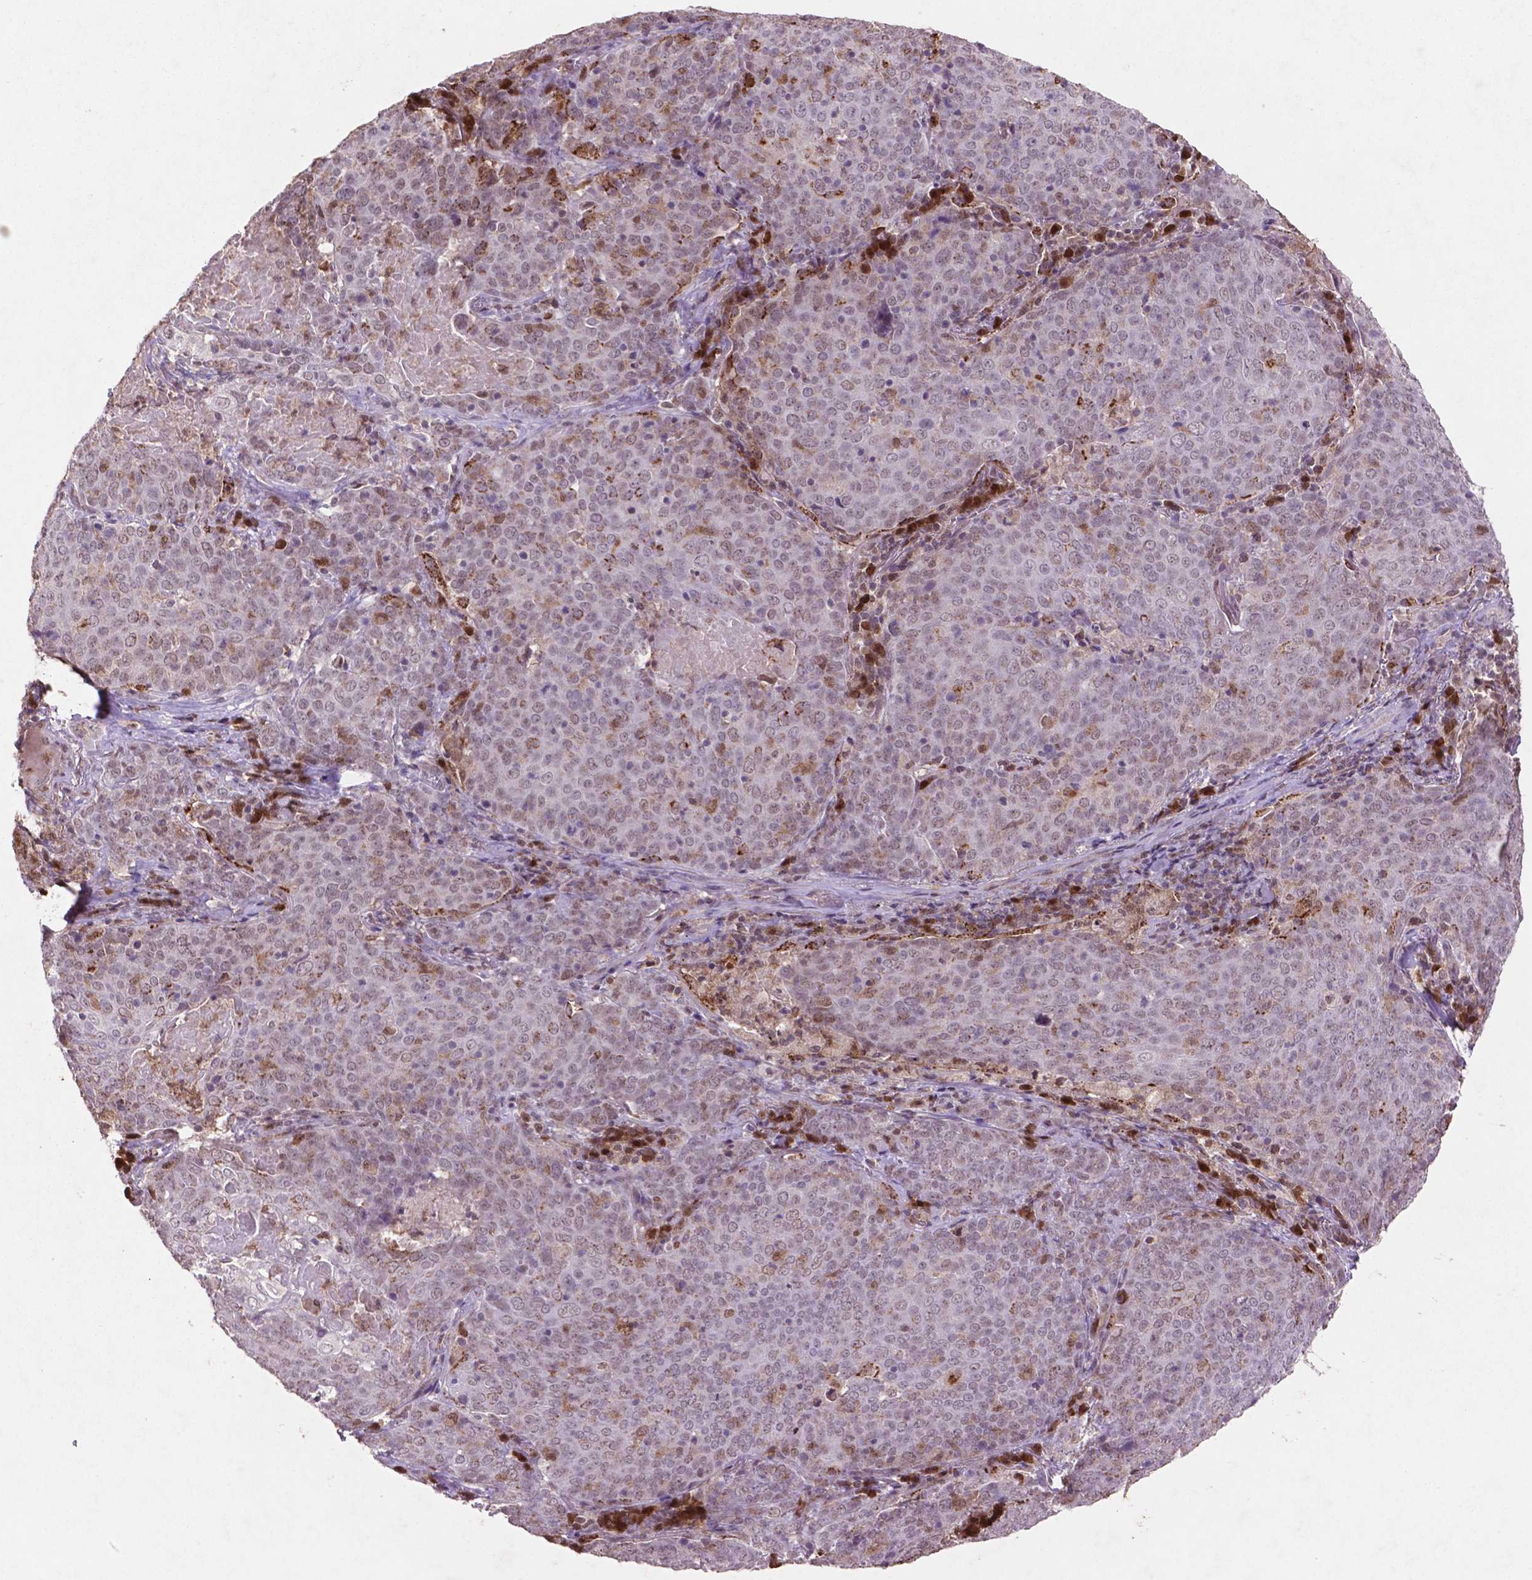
{"staining": {"intensity": "weak", "quantity": "<25%", "location": "cytoplasmic/membranous"}, "tissue": "lung cancer", "cell_type": "Tumor cells", "image_type": "cancer", "snomed": [{"axis": "morphology", "description": "Squamous cell carcinoma, NOS"}, {"axis": "topography", "description": "Lung"}], "caption": "Photomicrograph shows no protein staining in tumor cells of lung cancer tissue.", "gene": "GLRX", "patient": {"sex": "male", "age": 82}}